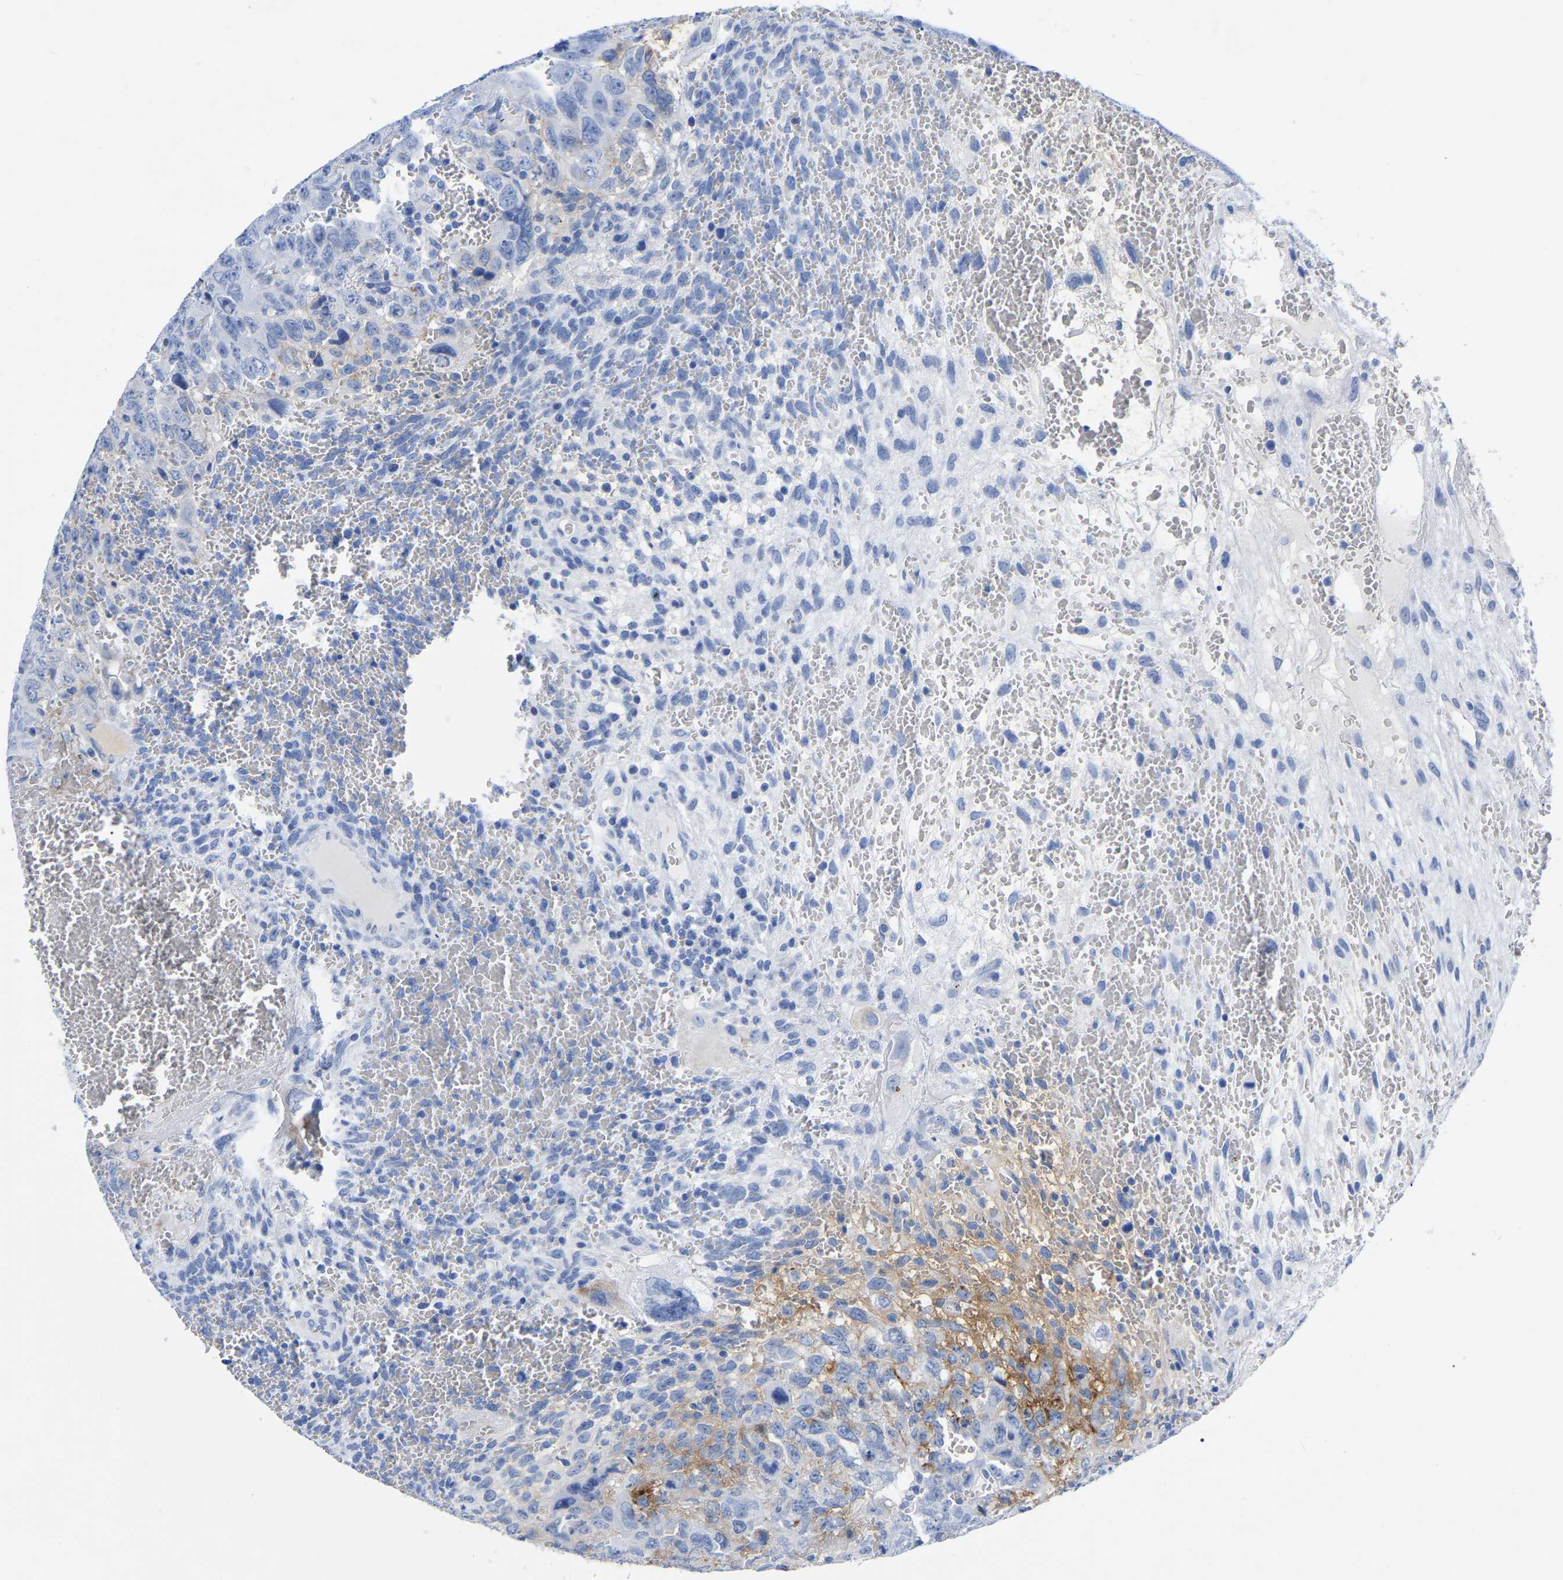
{"staining": {"intensity": "negative", "quantity": "none", "location": "none"}, "tissue": "testis cancer", "cell_type": "Tumor cells", "image_type": "cancer", "snomed": [{"axis": "morphology", "description": "Carcinoma, Embryonal, NOS"}, {"axis": "topography", "description": "Testis"}], "caption": "This photomicrograph is of testis cancer (embryonal carcinoma) stained with immunohistochemistry (IHC) to label a protein in brown with the nuclei are counter-stained blue. There is no staining in tumor cells.", "gene": "HAPLN1", "patient": {"sex": "male", "age": 28}}